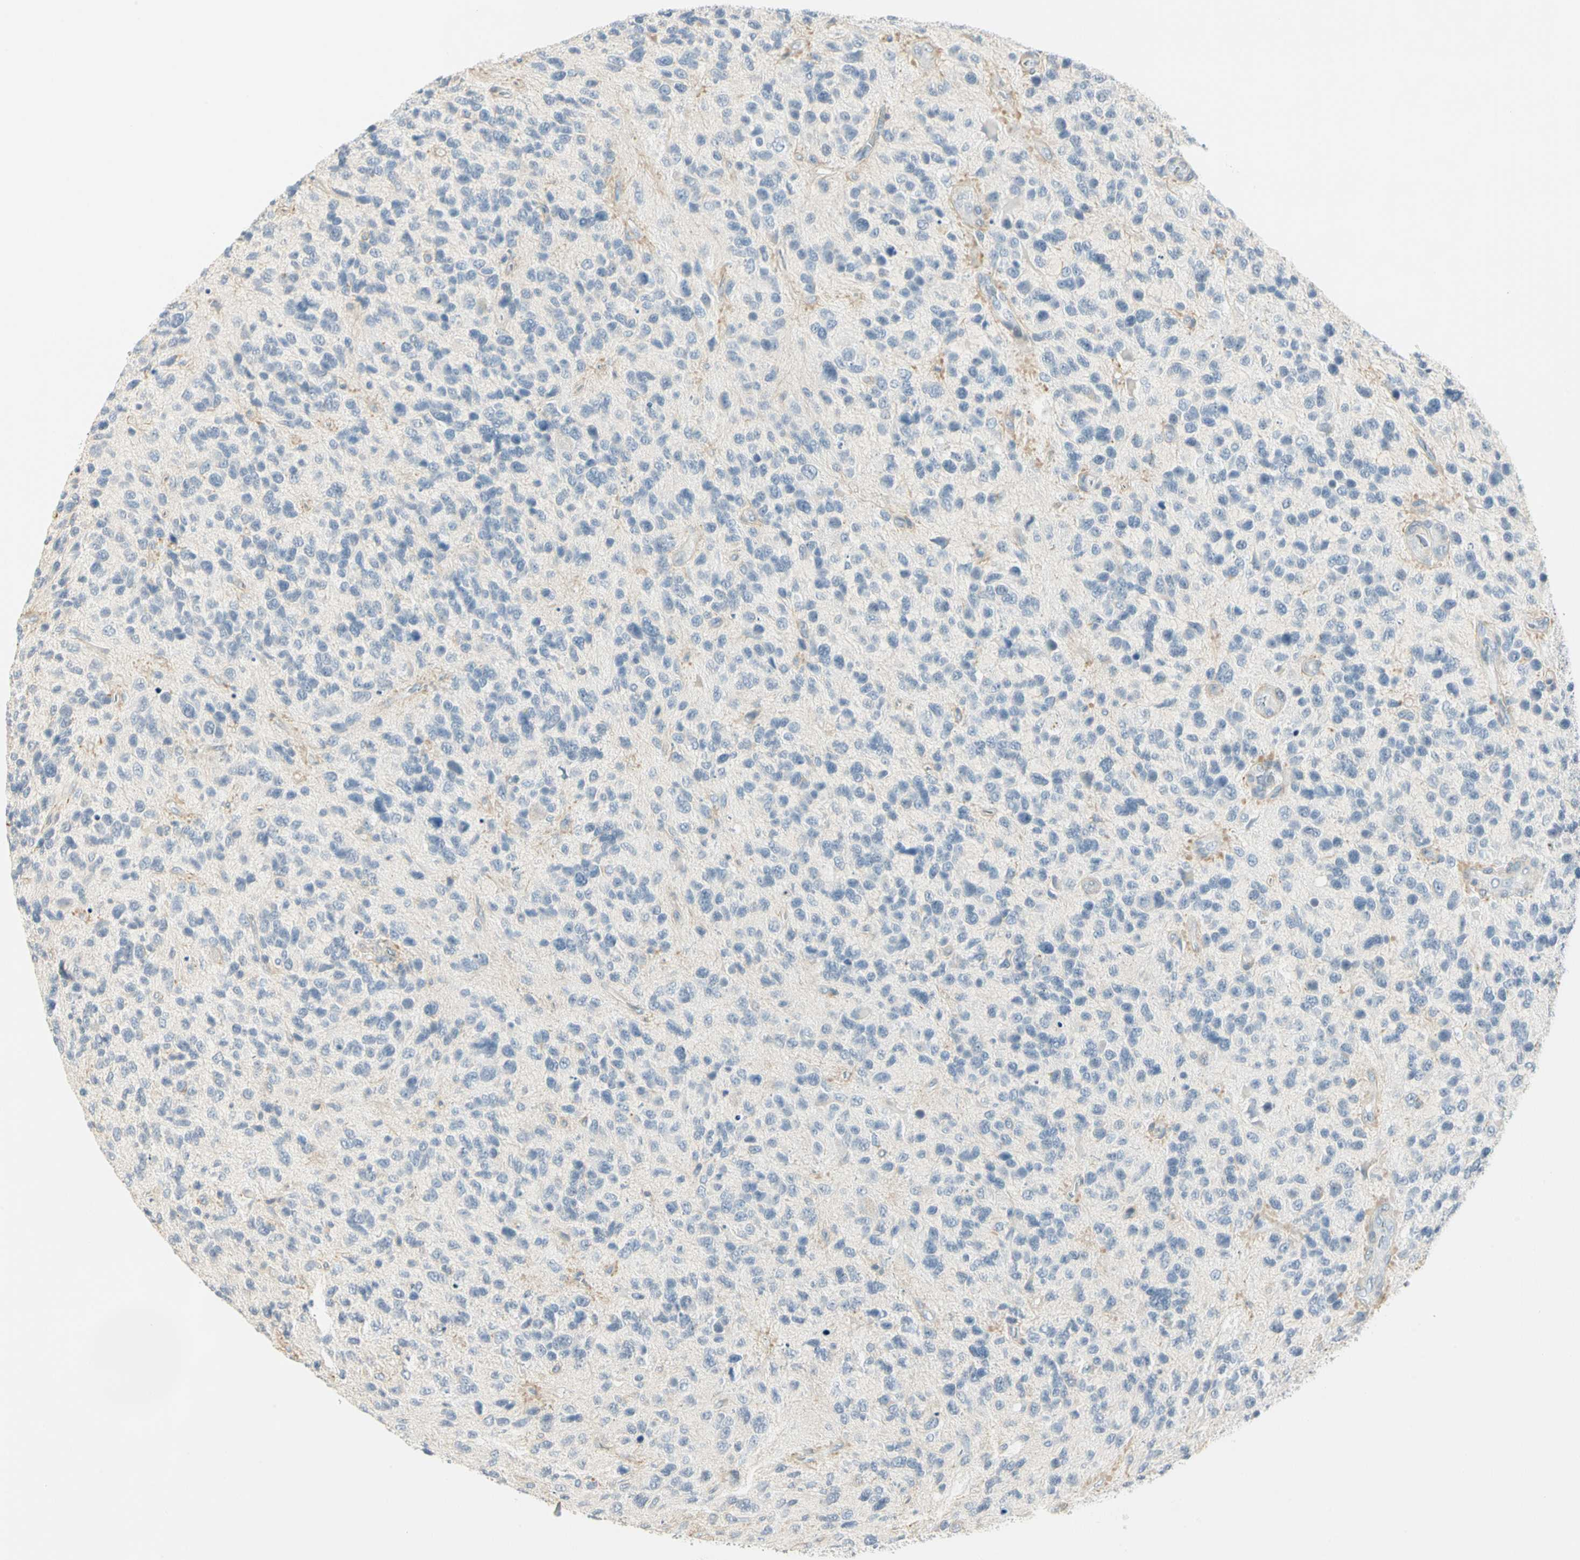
{"staining": {"intensity": "negative", "quantity": "none", "location": "none"}, "tissue": "glioma", "cell_type": "Tumor cells", "image_type": "cancer", "snomed": [{"axis": "morphology", "description": "Glioma, malignant, High grade"}, {"axis": "topography", "description": "Brain"}], "caption": "This is an immunohistochemistry (IHC) image of human glioma. There is no staining in tumor cells.", "gene": "MLLT10", "patient": {"sex": "female", "age": 58}}